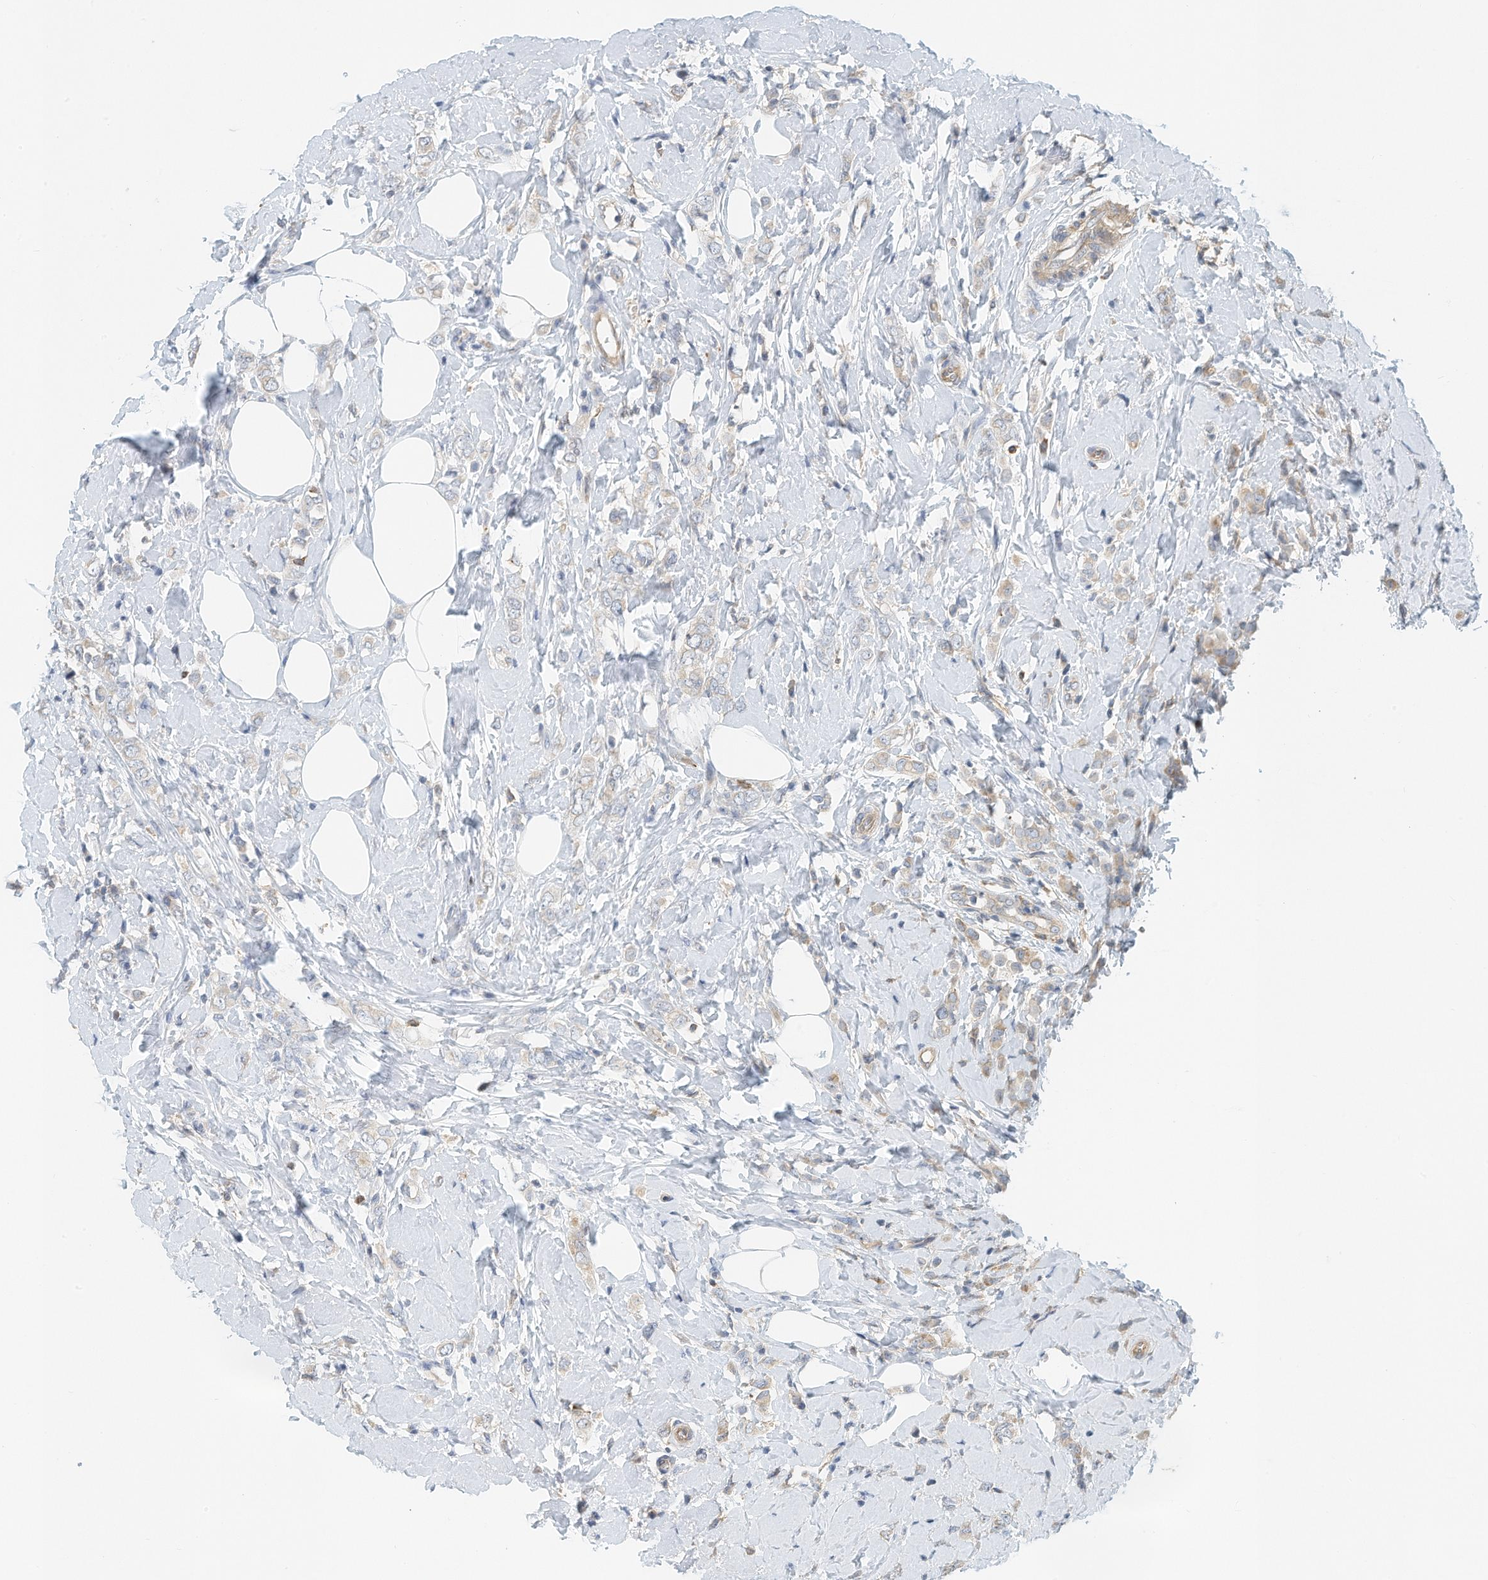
{"staining": {"intensity": "weak", "quantity": "<25%", "location": "cytoplasmic/membranous"}, "tissue": "breast cancer", "cell_type": "Tumor cells", "image_type": "cancer", "snomed": [{"axis": "morphology", "description": "Lobular carcinoma"}, {"axis": "topography", "description": "Breast"}], "caption": "Immunohistochemistry (IHC) image of neoplastic tissue: breast lobular carcinoma stained with DAB (3,3'-diaminobenzidine) exhibits no significant protein positivity in tumor cells. The staining is performed using DAB brown chromogen with nuclei counter-stained in using hematoxylin.", "gene": "MICAL1", "patient": {"sex": "female", "age": 47}}